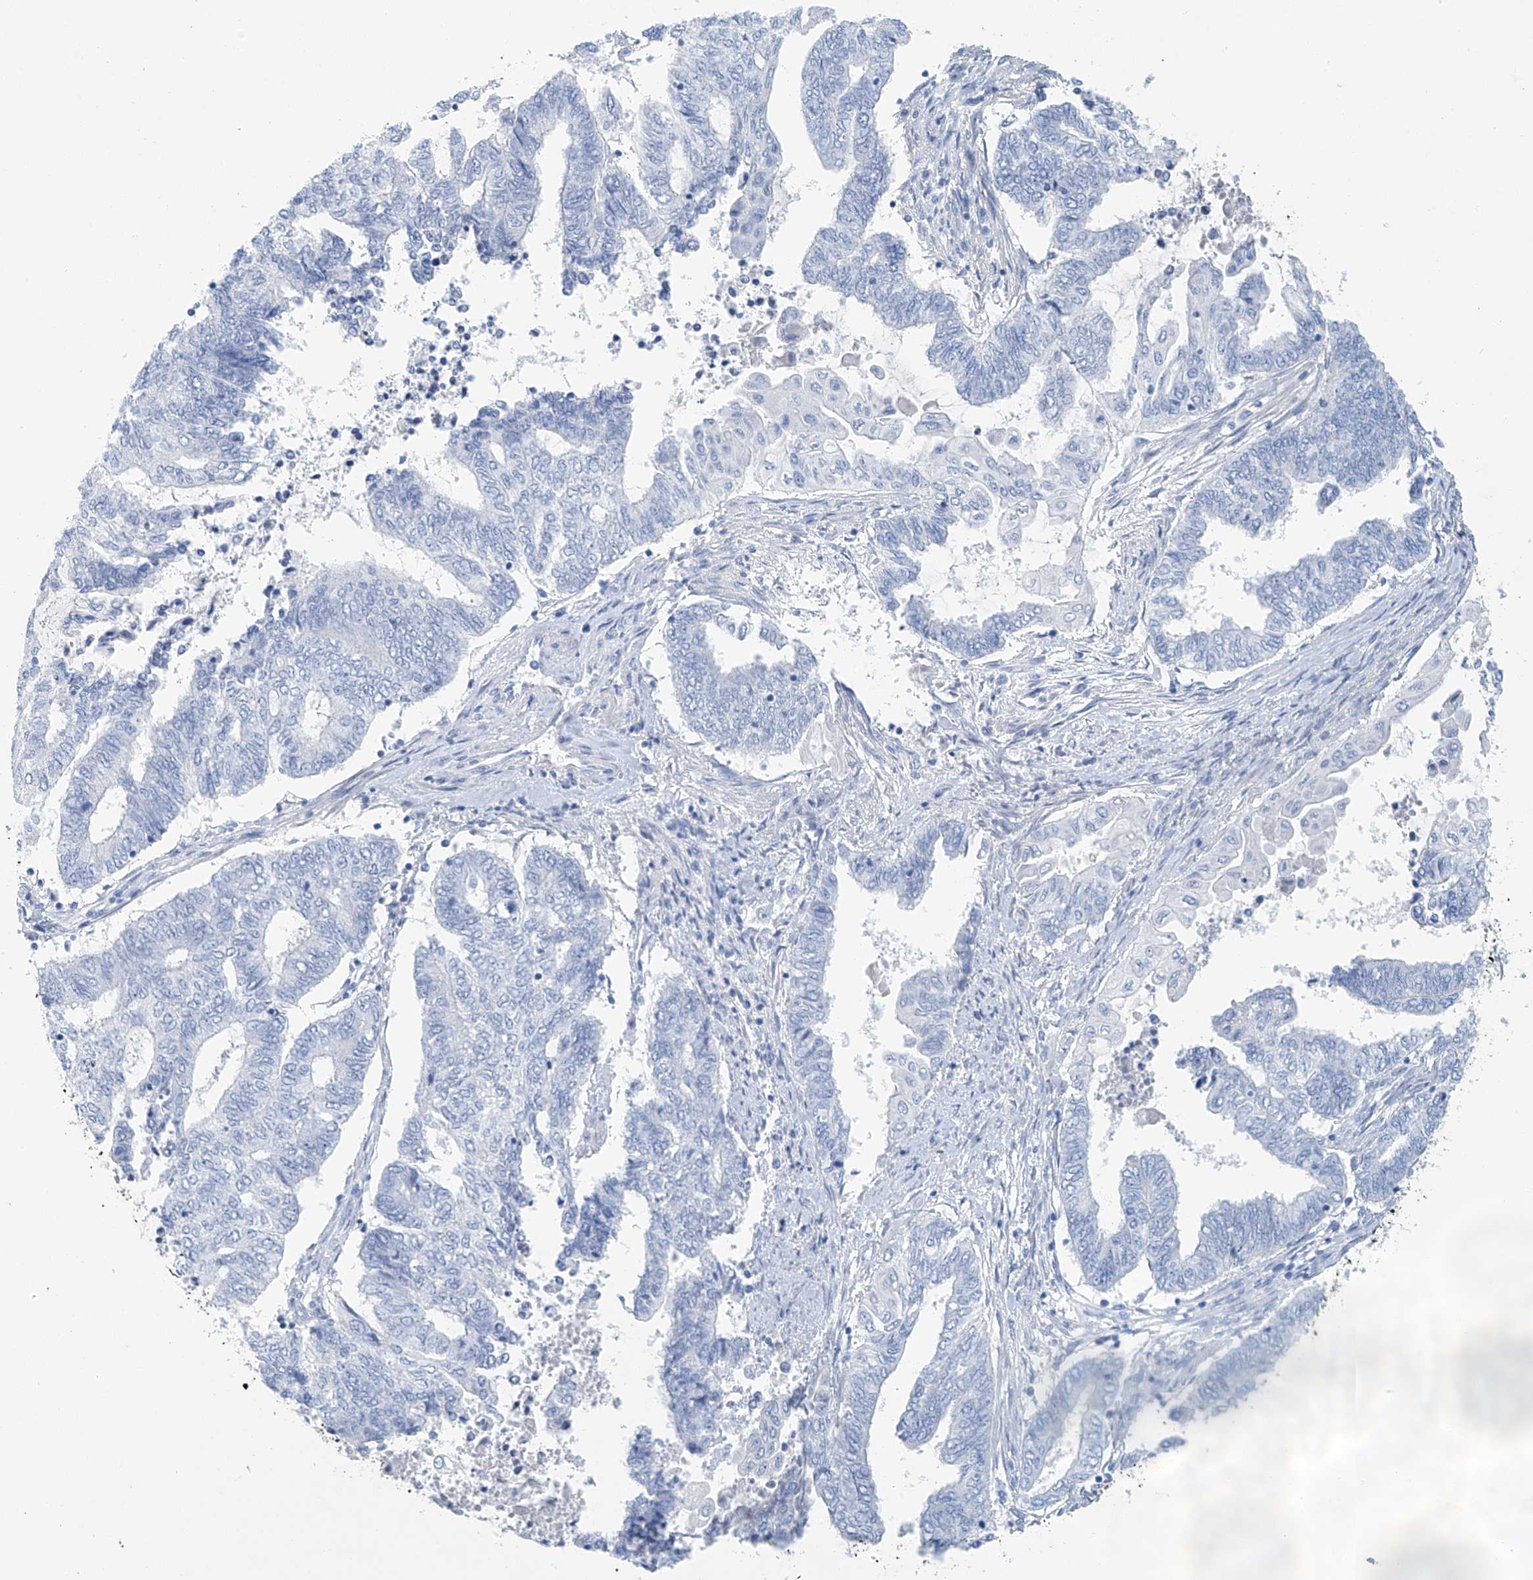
{"staining": {"intensity": "negative", "quantity": "none", "location": "none"}, "tissue": "endometrial cancer", "cell_type": "Tumor cells", "image_type": "cancer", "snomed": [{"axis": "morphology", "description": "Adenocarcinoma, NOS"}, {"axis": "topography", "description": "Uterus"}, {"axis": "topography", "description": "Endometrium"}], "caption": "Human endometrial cancer stained for a protein using IHC displays no expression in tumor cells.", "gene": "C1orf87", "patient": {"sex": "female", "age": 70}}